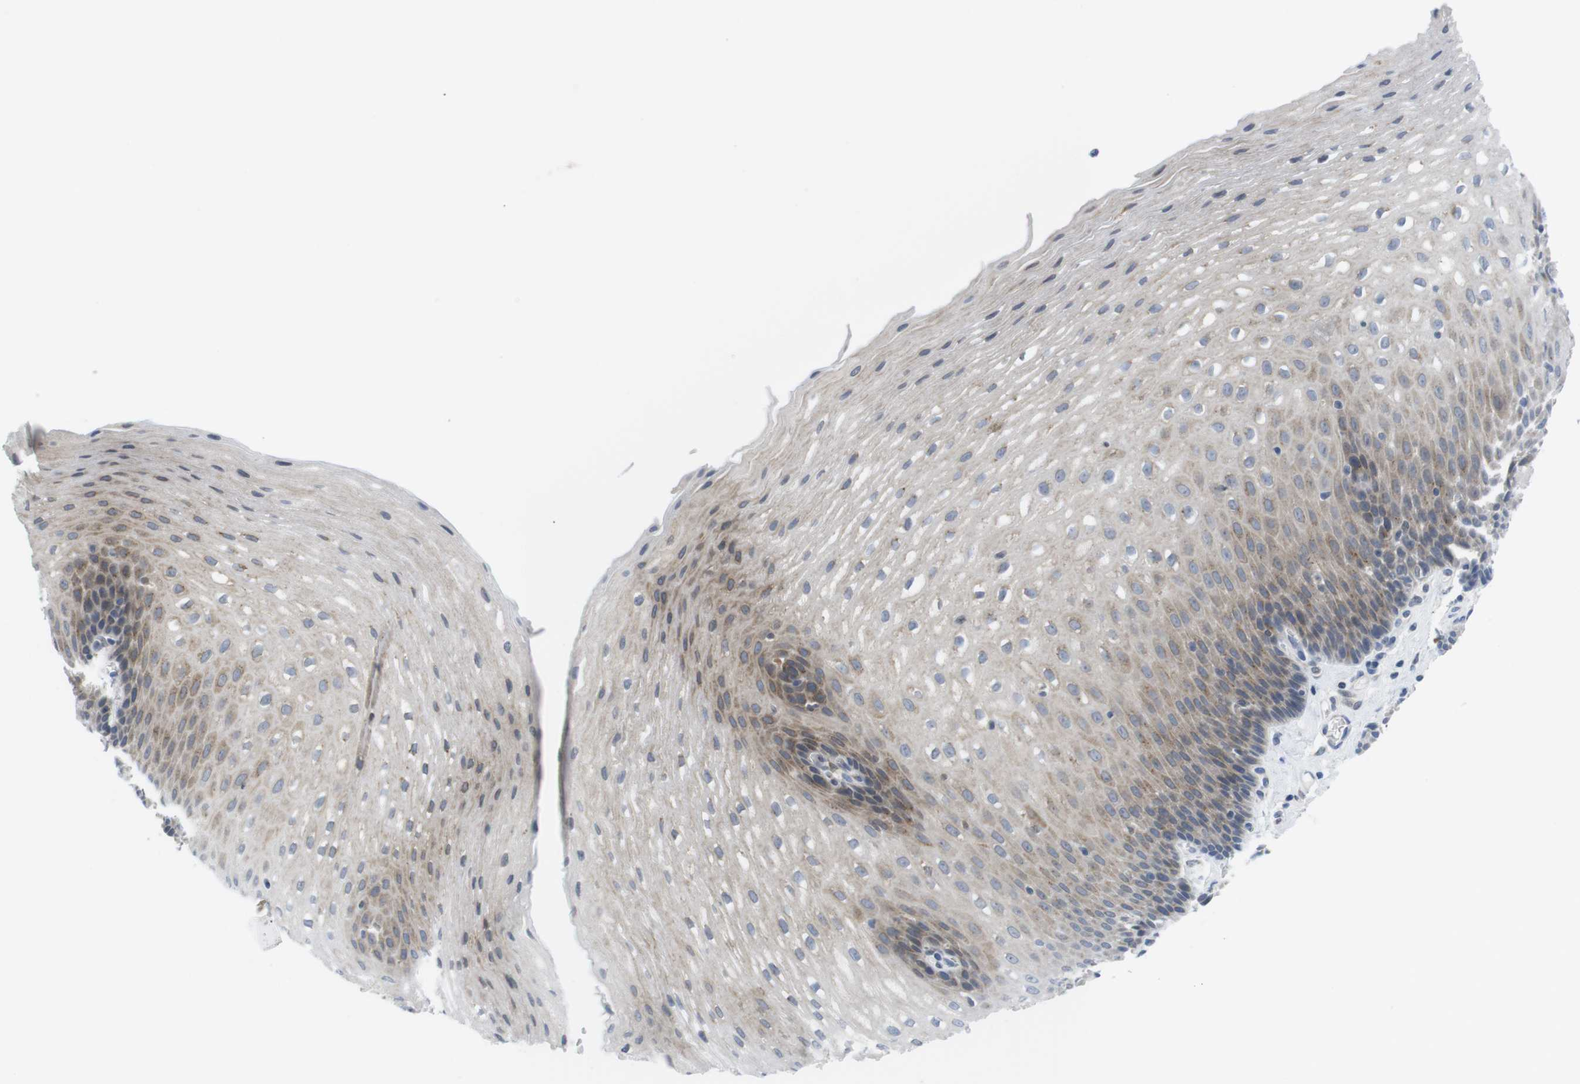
{"staining": {"intensity": "weak", "quantity": "25%-75%", "location": "cytoplasmic/membranous"}, "tissue": "esophagus", "cell_type": "Squamous epithelial cells", "image_type": "normal", "snomed": [{"axis": "morphology", "description": "Normal tissue, NOS"}, {"axis": "topography", "description": "Esophagus"}], "caption": "Squamous epithelial cells reveal low levels of weak cytoplasmic/membranous staining in approximately 25%-75% of cells in unremarkable esophagus.", "gene": "ERGIC3", "patient": {"sex": "male", "age": 48}}